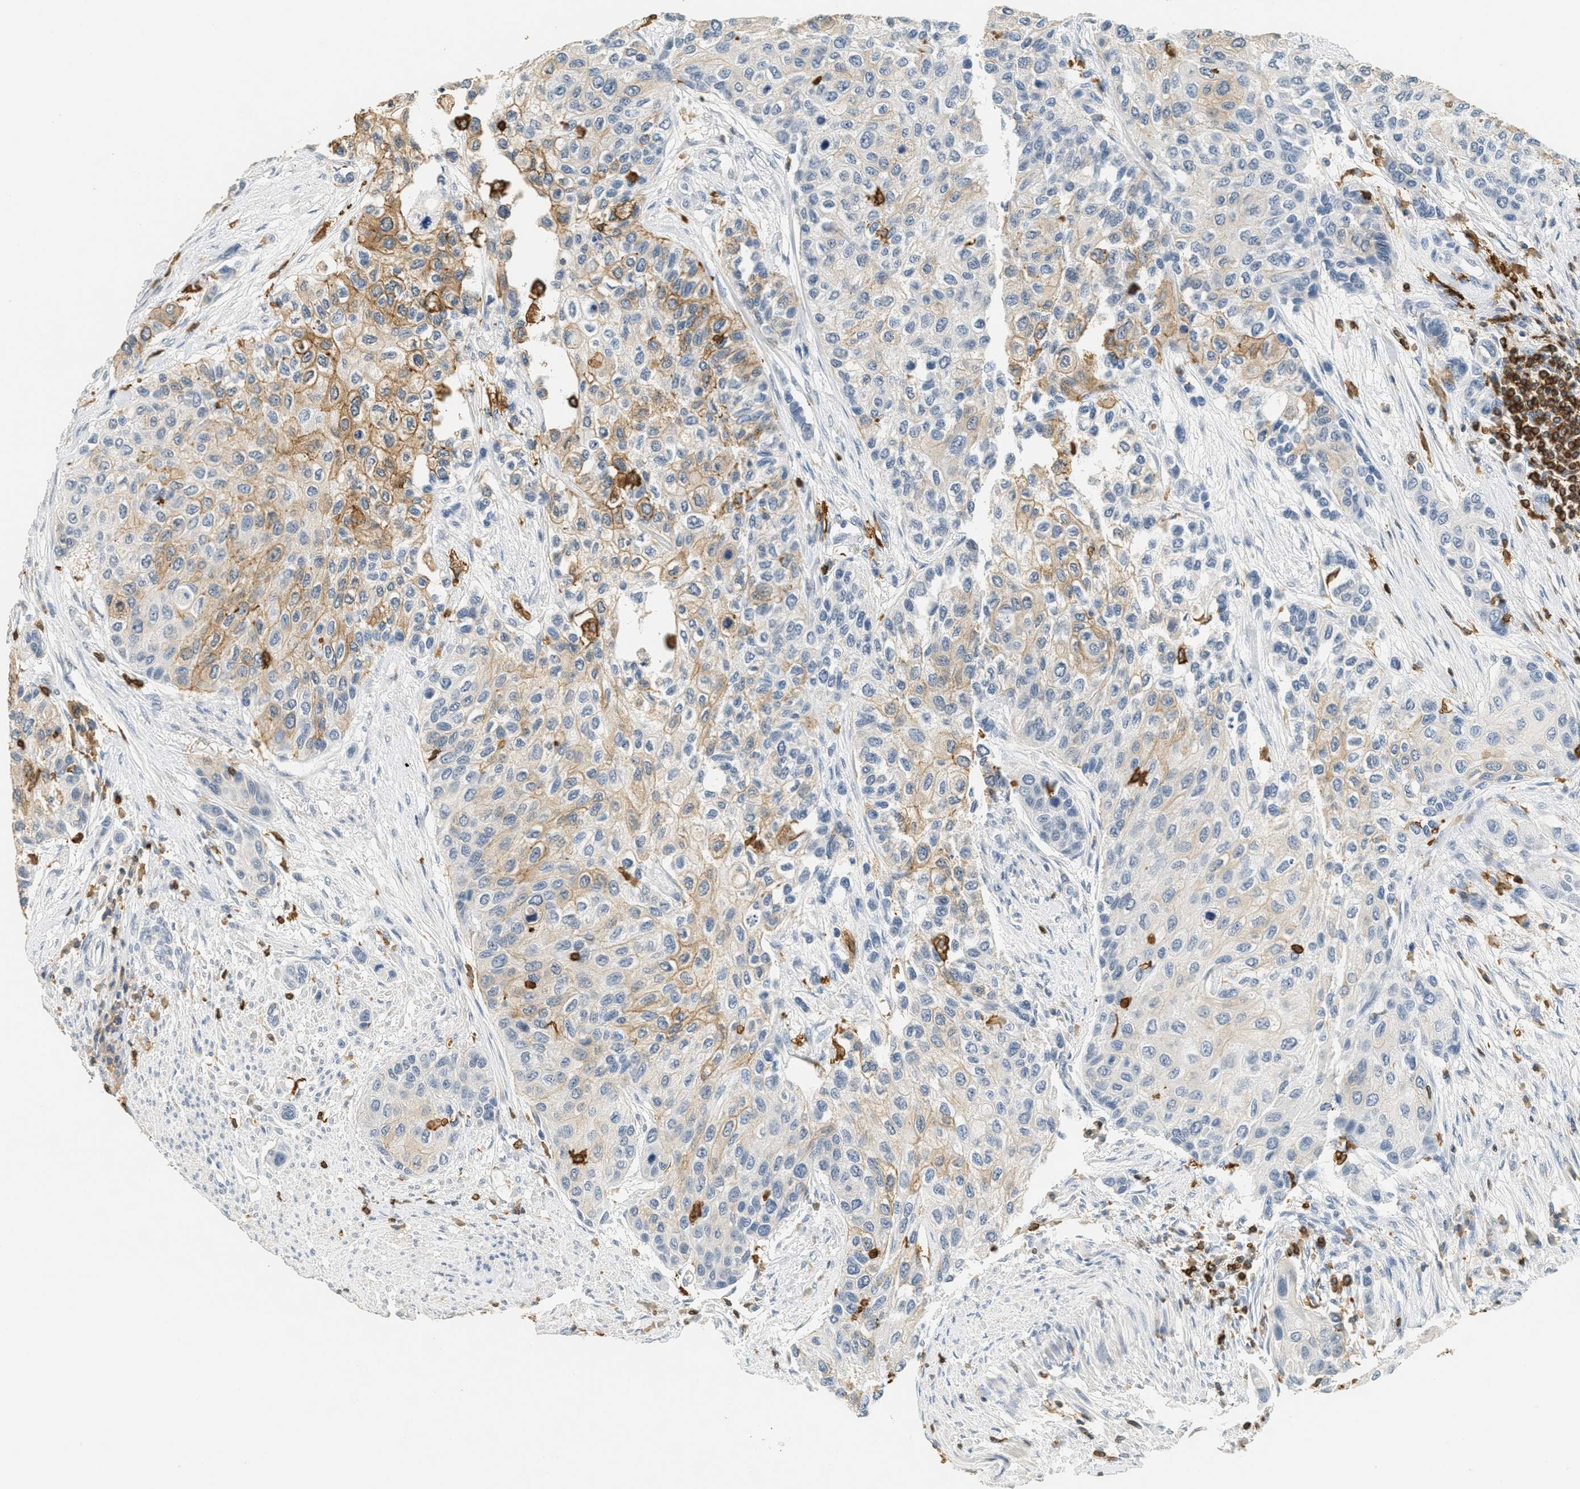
{"staining": {"intensity": "moderate", "quantity": "25%-75%", "location": "cytoplasmic/membranous"}, "tissue": "urothelial cancer", "cell_type": "Tumor cells", "image_type": "cancer", "snomed": [{"axis": "morphology", "description": "Urothelial carcinoma, High grade"}, {"axis": "topography", "description": "Urinary bladder"}], "caption": "A histopathology image of human urothelial cancer stained for a protein demonstrates moderate cytoplasmic/membranous brown staining in tumor cells.", "gene": "LSP1", "patient": {"sex": "female", "age": 56}}